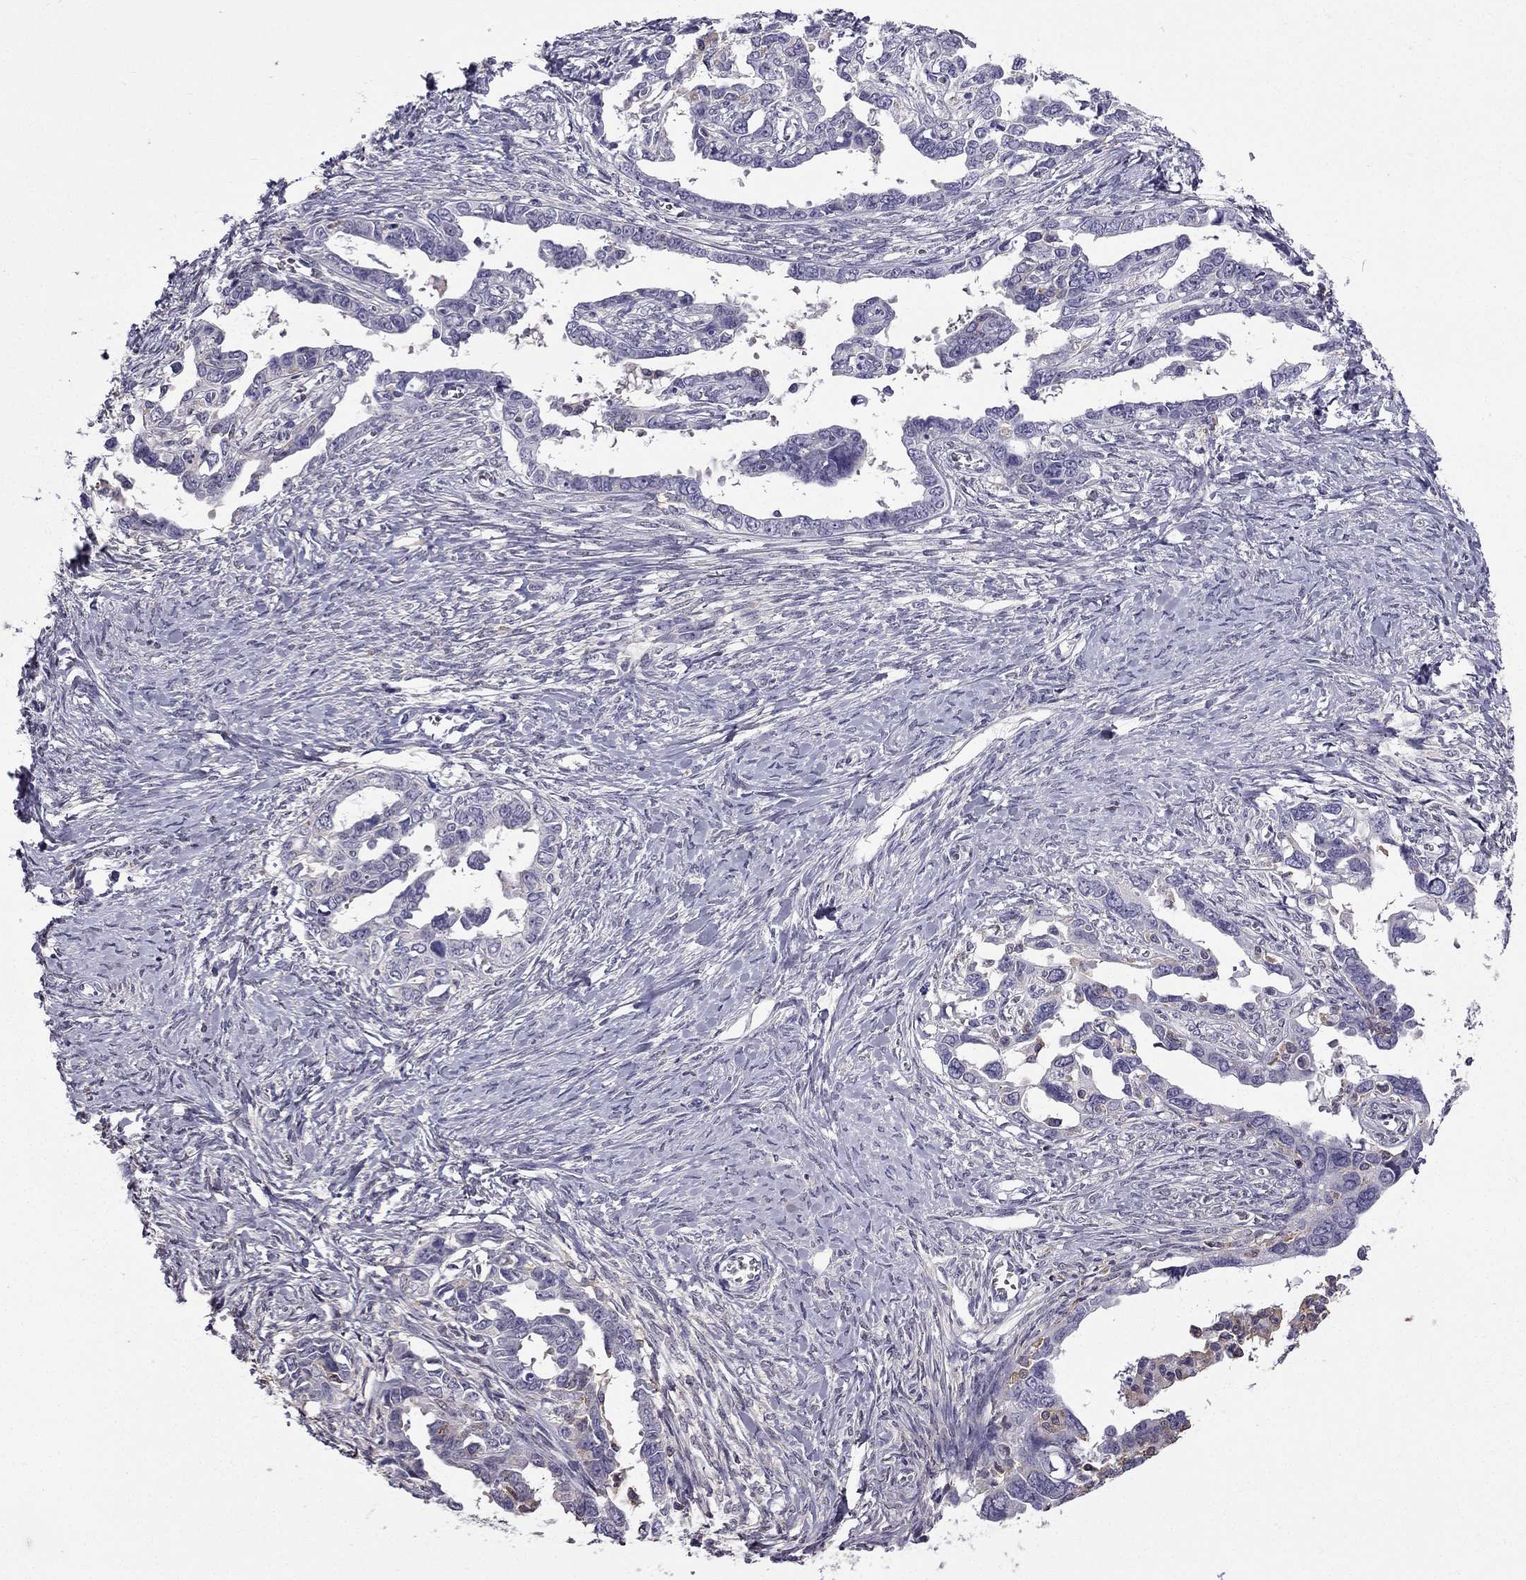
{"staining": {"intensity": "negative", "quantity": "none", "location": "none"}, "tissue": "ovarian cancer", "cell_type": "Tumor cells", "image_type": "cancer", "snomed": [{"axis": "morphology", "description": "Cystadenocarcinoma, serous, NOS"}, {"axis": "topography", "description": "Ovary"}], "caption": "IHC of ovarian serous cystadenocarcinoma shows no staining in tumor cells.", "gene": "CCK", "patient": {"sex": "female", "age": 69}}